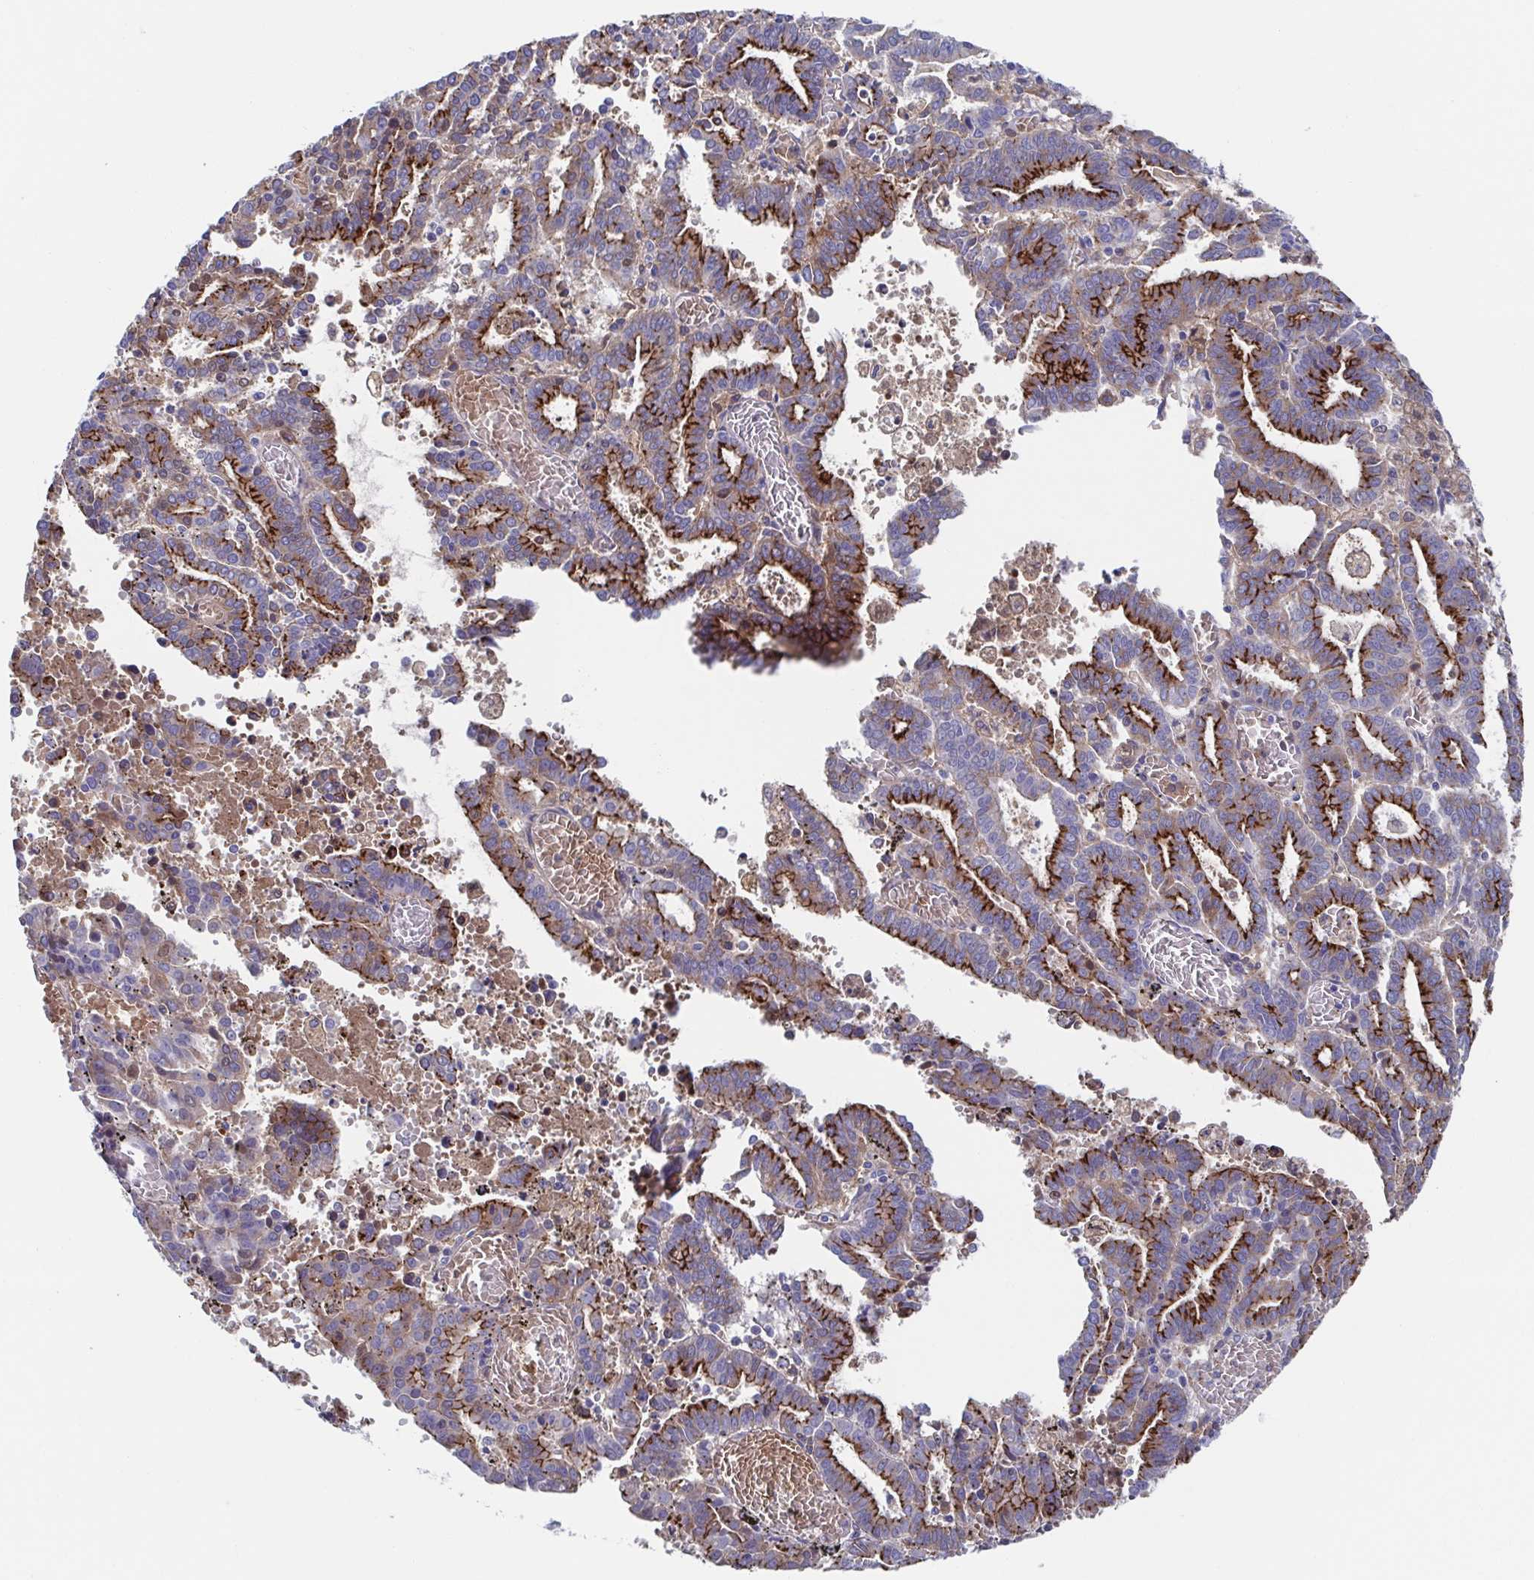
{"staining": {"intensity": "strong", "quantity": "25%-75%", "location": "cytoplasmic/membranous"}, "tissue": "endometrial cancer", "cell_type": "Tumor cells", "image_type": "cancer", "snomed": [{"axis": "morphology", "description": "Adenocarcinoma, NOS"}, {"axis": "topography", "description": "Uterus"}], "caption": "Immunohistochemical staining of human adenocarcinoma (endometrial) exhibits strong cytoplasmic/membranous protein staining in approximately 25%-75% of tumor cells.", "gene": "CDH2", "patient": {"sex": "female", "age": 83}}